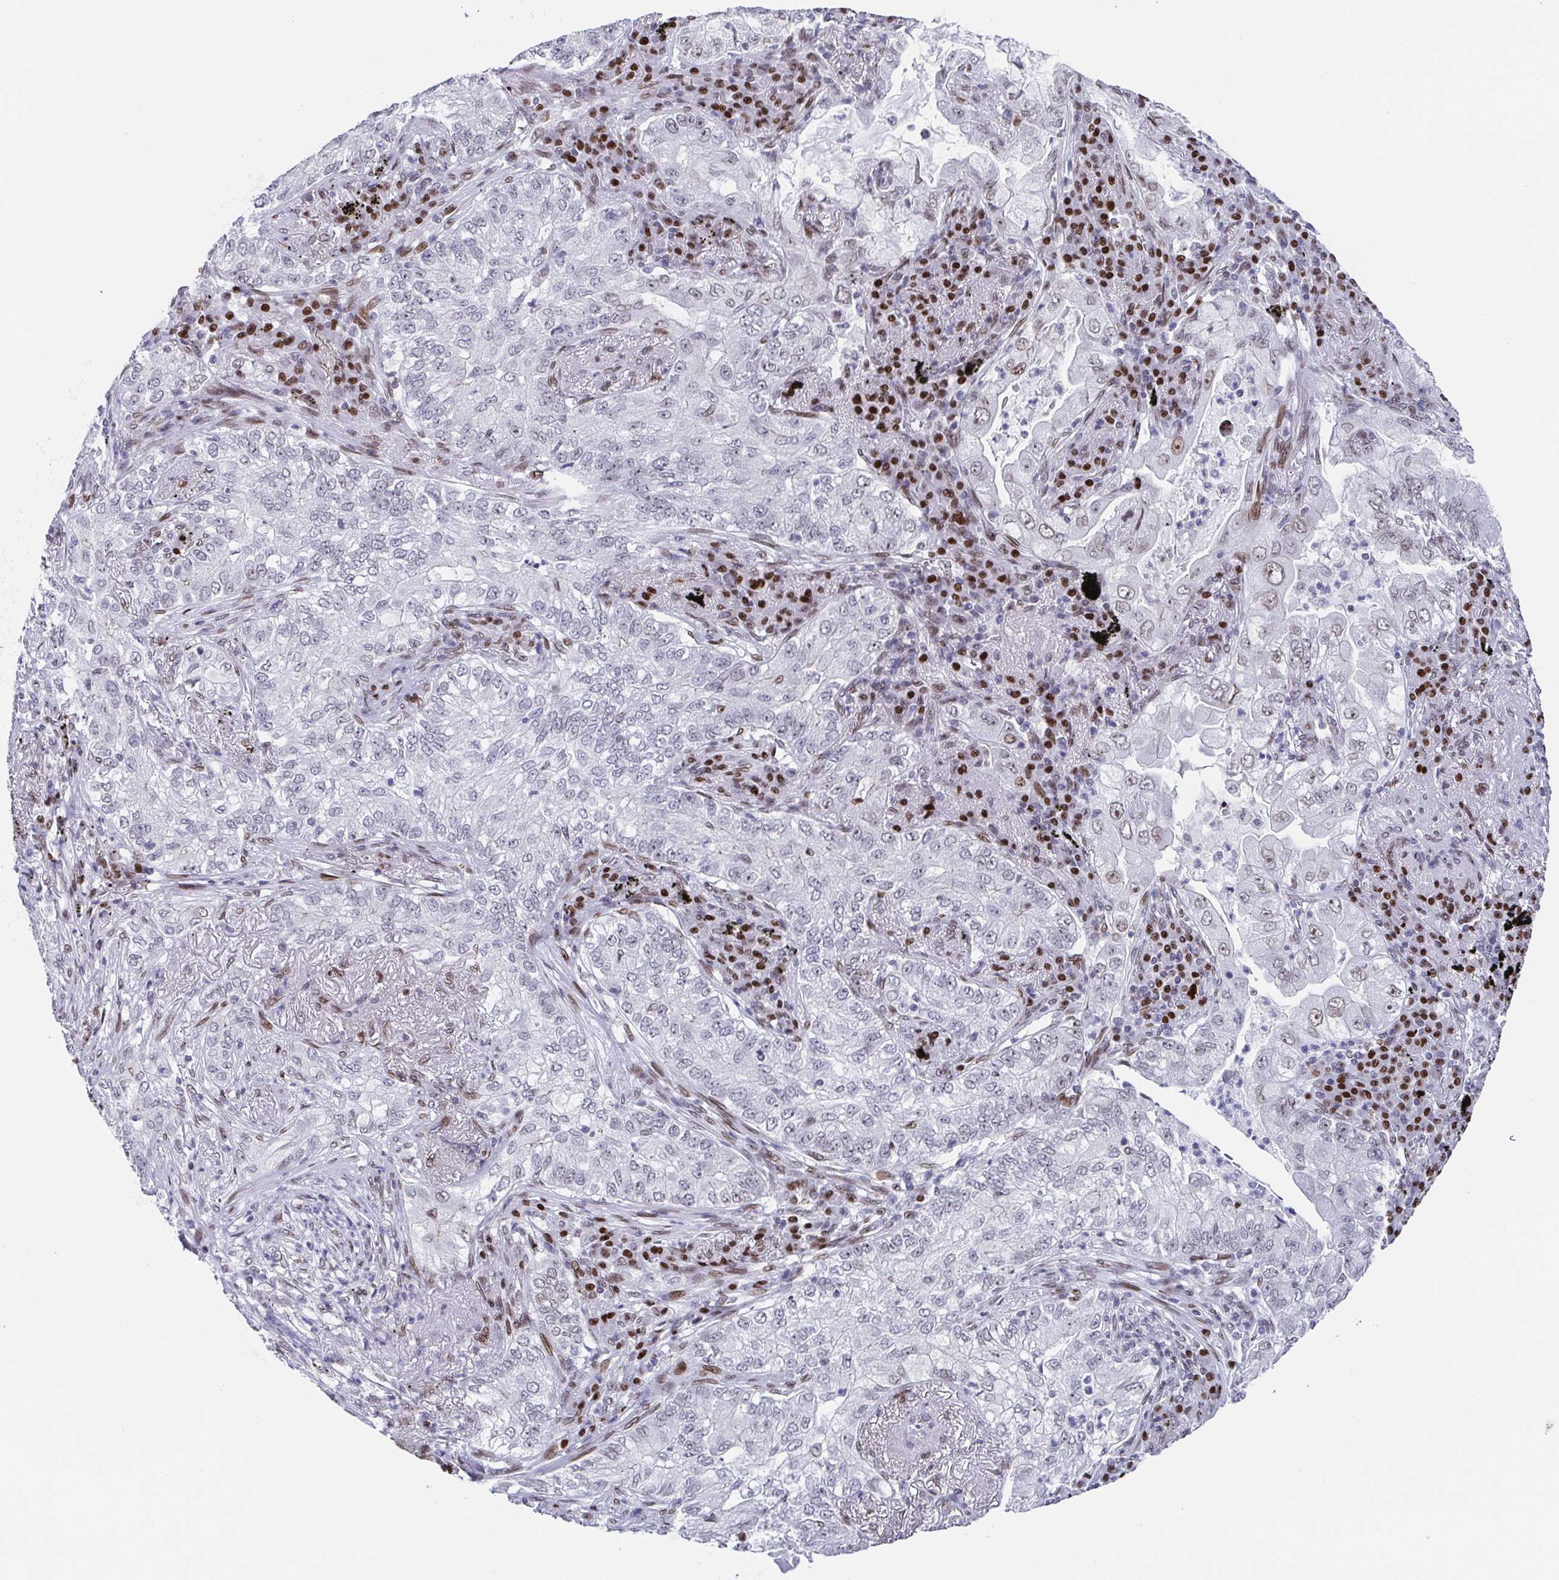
{"staining": {"intensity": "moderate", "quantity": "<25%", "location": "nuclear"}, "tissue": "lung cancer", "cell_type": "Tumor cells", "image_type": "cancer", "snomed": [{"axis": "morphology", "description": "Adenocarcinoma, NOS"}, {"axis": "topography", "description": "Lung"}], "caption": "Lung adenocarcinoma stained for a protein reveals moderate nuclear positivity in tumor cells. (DAB (3,3'-diaminobenzidine) IHC, brown staining for protein, blue staining for nuclei).", "gene": "RB1", "patient": {"sex": "female", "age": 73}}